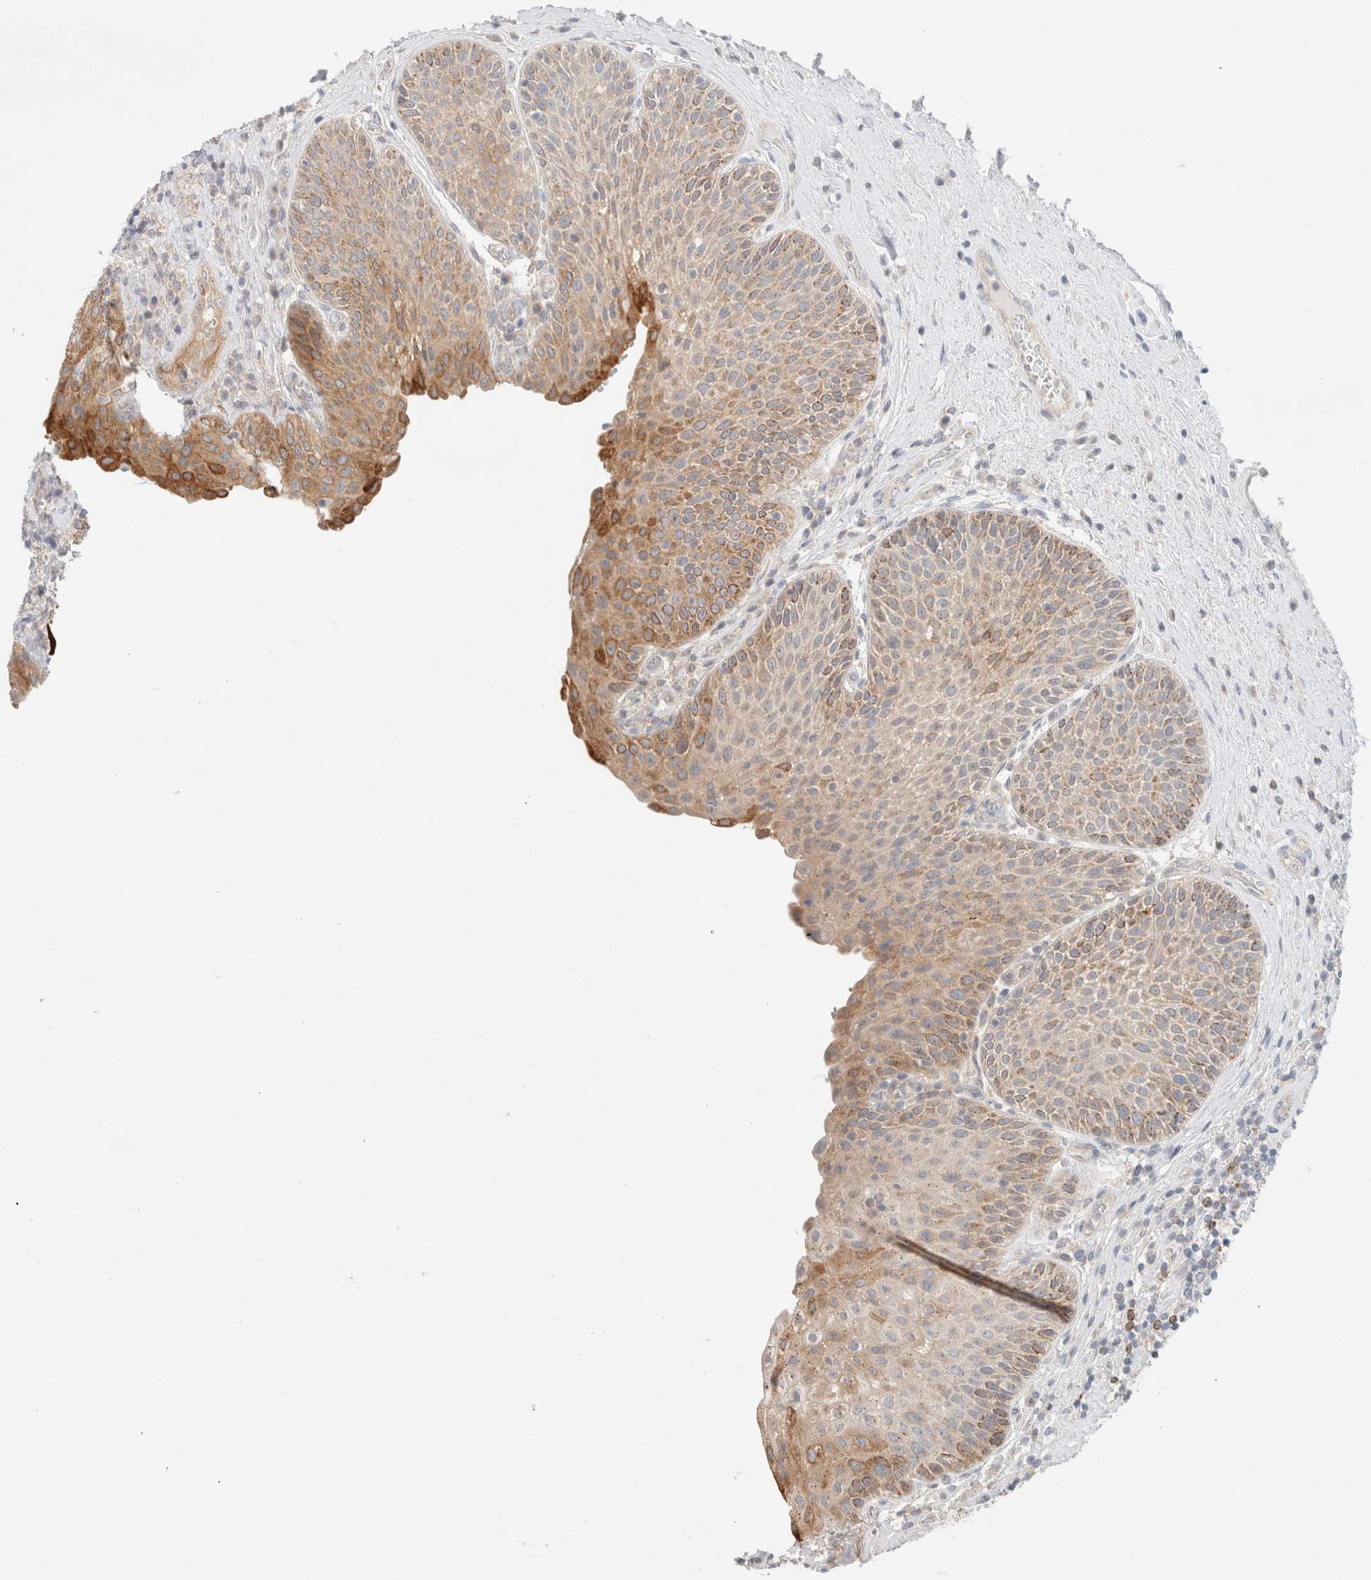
{"staining": {"intensity": "moderate", "quantity": "25%-75%", "location": "cytoplasmic/membranous"}, "tissue": "urinary bladder", "cell_type": "Urothelial cells", "image_type": "normal", "snomed": [{"axis": "morphology", "description": "Normal tissue, NOS"}, {"axis": "topography", "description": "Urinary bladder"}], "caption": "Immunohistochemical staining of benign urinary bladder shows medium levels of moderate cytoplasmic/membranous staining in approximately 25%-75% of urothelial cells.", "gene": "SDR16C5", "patient": {"sex": "female", "age": 62}}